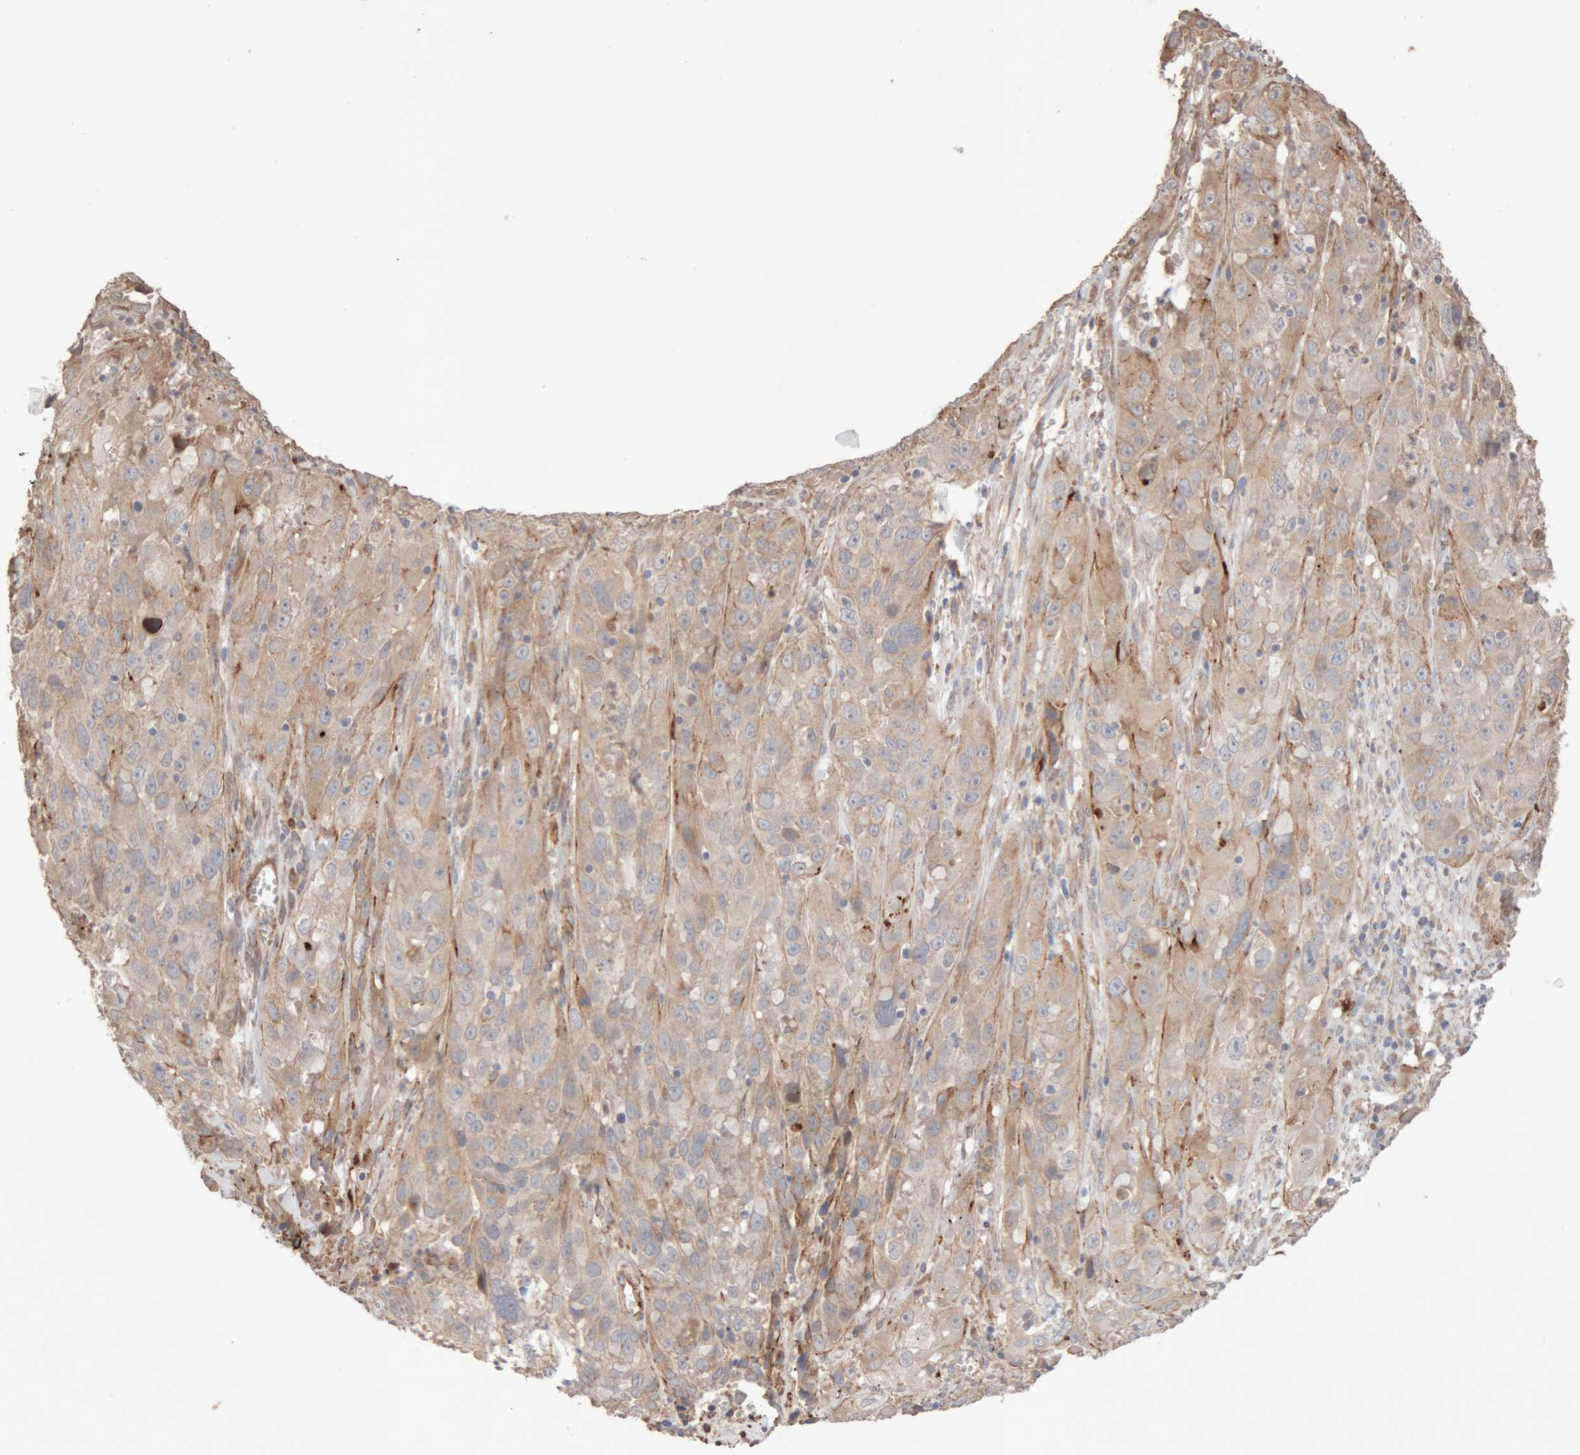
{"staining": {"intensity": "weak", "quantity": "25%-75%", "location": "cytoplasmic/membranous"}, "tissue": "cervical cancer", "cell_type": "Tumor cells", "image_type": "cancer", "snomed": [{"axis": "morphology", "description": "Squamous cell carcinoma, NOS"}, {"axis": "topography", "description": "Cervix"}], "caption": "Weak cytoplasmic/membranous positivity for a protein is appreciated in approximately 25%-75% of tumor cells of cervical cancer using IHC.", "gene": "RAB32", "patient": {"sex": "female", "age": 32}}